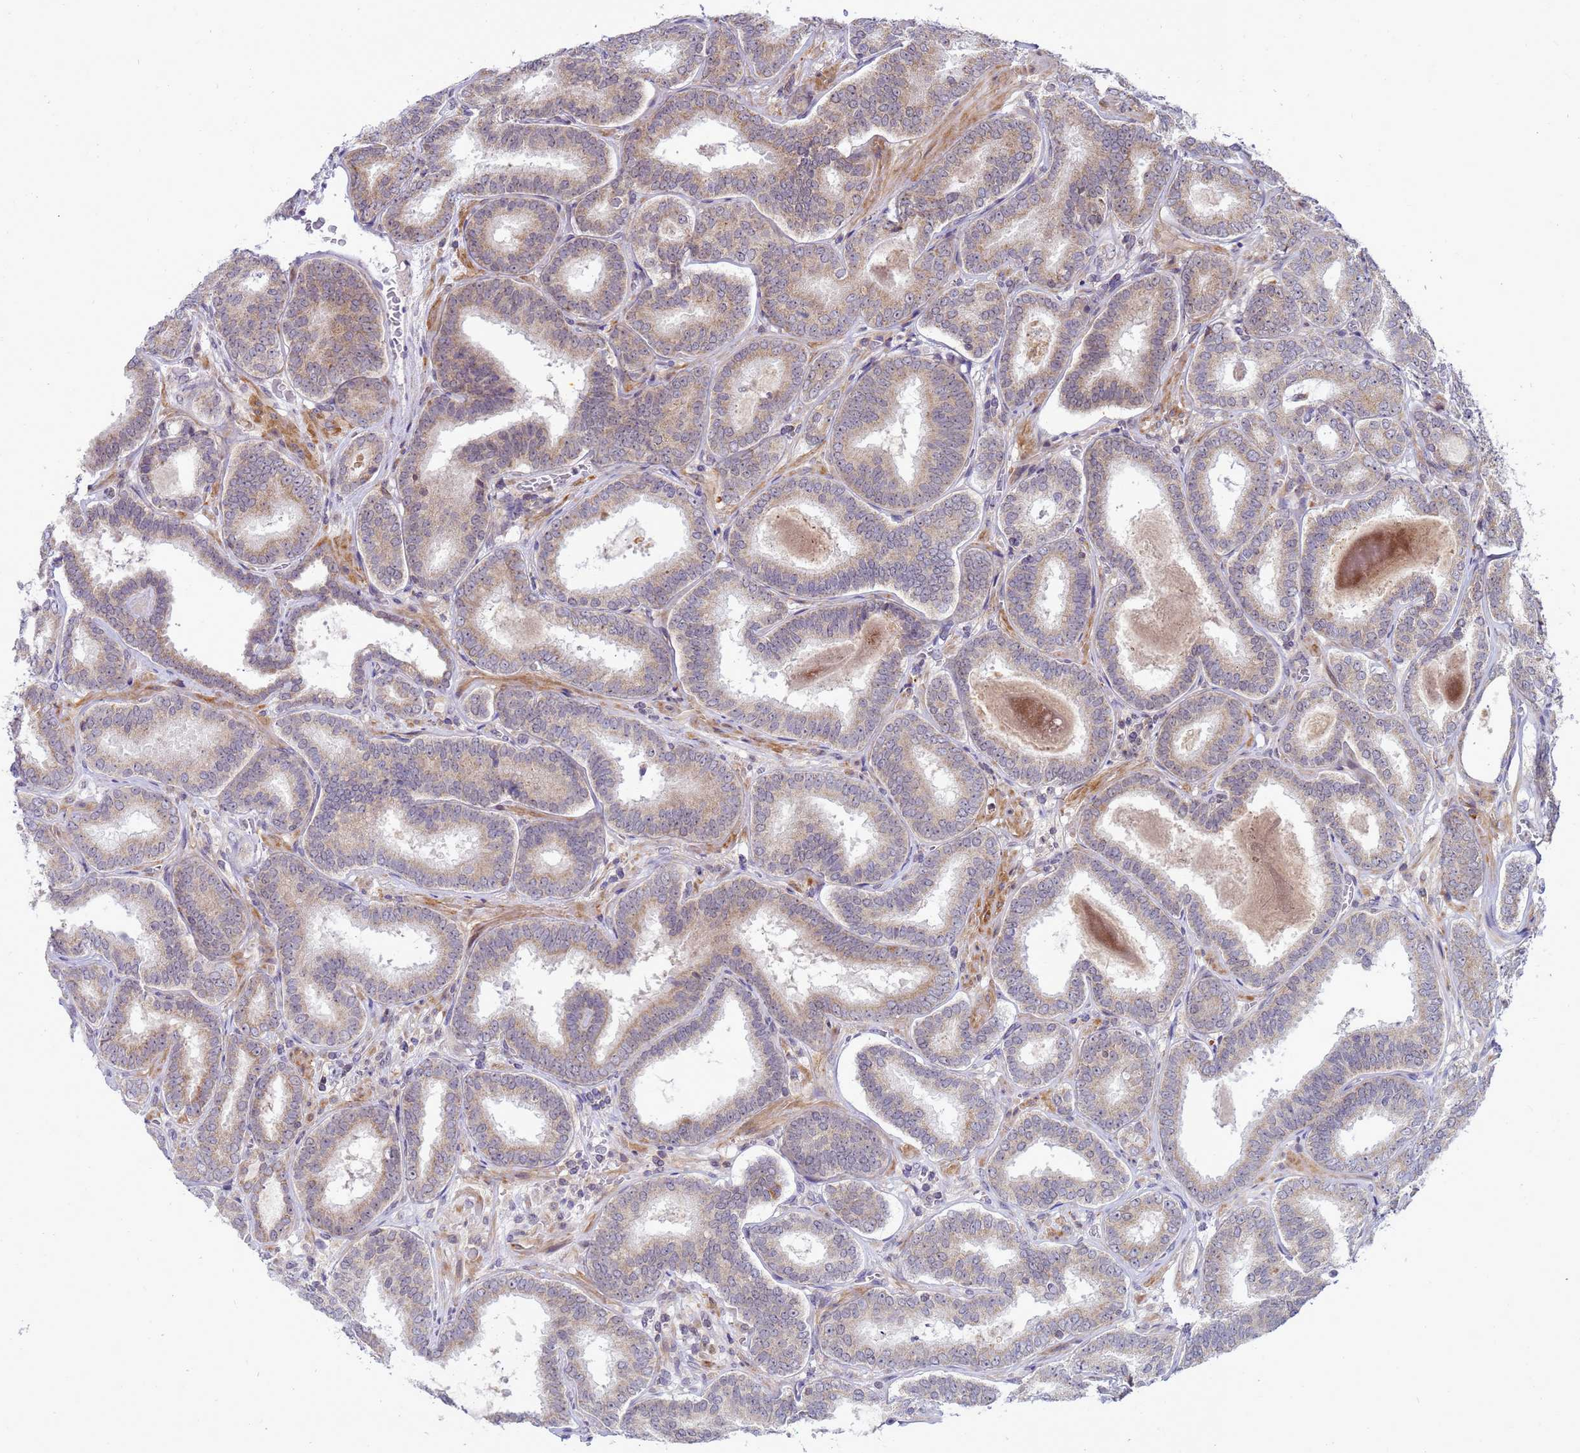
{"staining": {"intensity": "moderate", "quantity": ">75%", "location": "cytoplasmic/membranous"}, "tissue": "prostate cancer", "cell_type": "Tumor cells", "image_type": "cancer", "snomed": [{"axis": "morphology", "description": "Adenocarcinoma, High grade"}, {"axis": "topography", "description": "Prostate"}], "caption": "High-magnification brightfield microscopy of prostate high-grade adenocarcinoma stained with DAB (brown) and counterstained with hematoxylin (blue). tumor cells exhibit moderate cytoplasmic/membranous staining is present in approximately>75% of cells.", "gene": "C12orf43", "patient": {"sex": "male", "age": 72}}